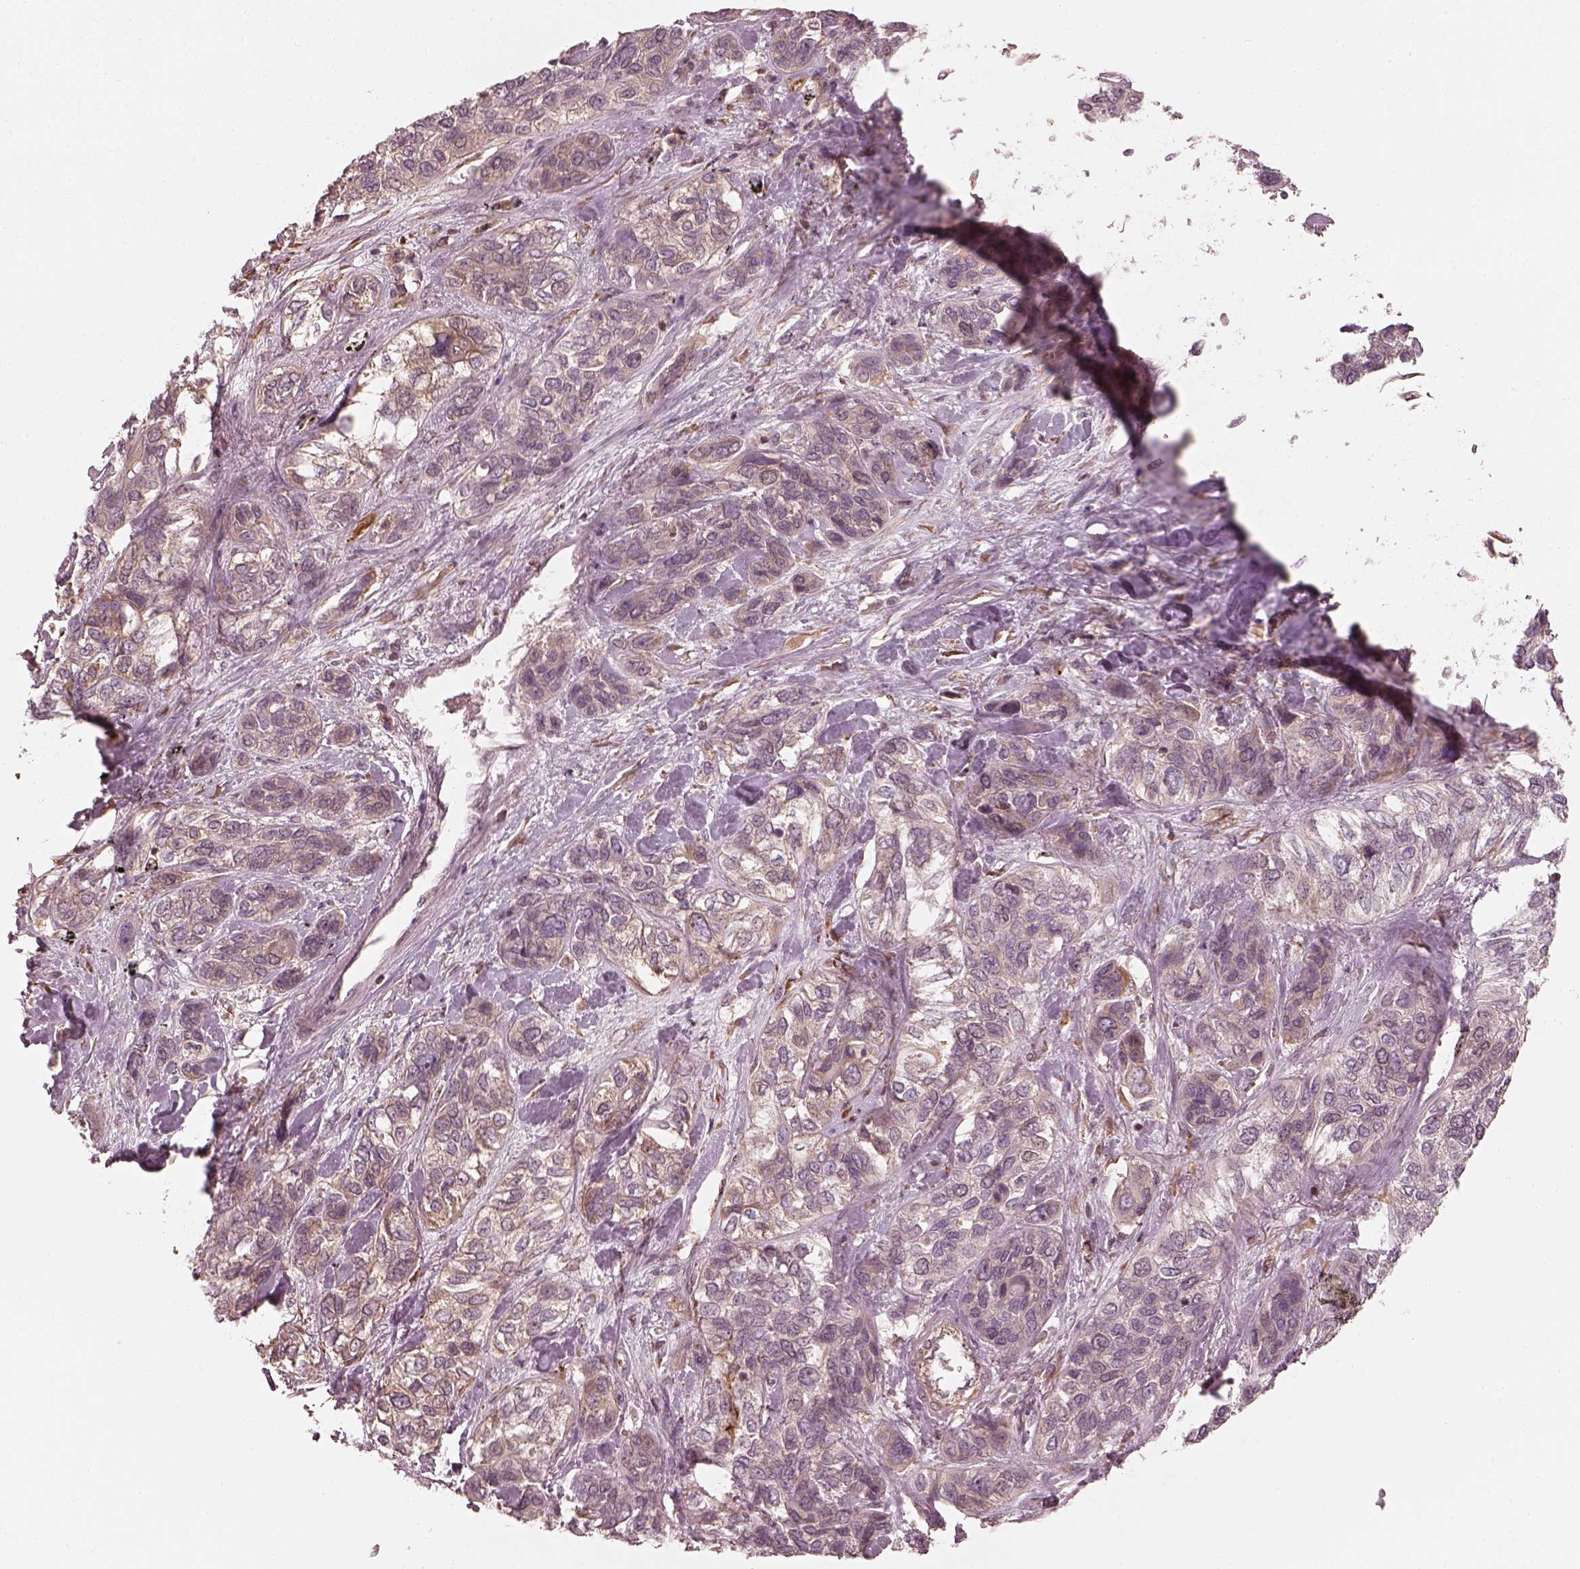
{"staining": {"intensity": "negative", "quantity": "none", "location": "none"}, "tissue": "lung cancer", "cell_type": "Tumor cells", "image_type": "cancer", "snomed": [{"axis": "morphology", "description": "Squamous cell carcinoma, NOS"}, {"axis": "topography", "description": "Lung"}], "caption": "This is an immunohistochemistry (IHC) histopathology image of squamous cell carcinoma (lung). There is no expression in tumor cells.", "gene": "FAM107B", "patient": {"sex": "female", "age": 70}}